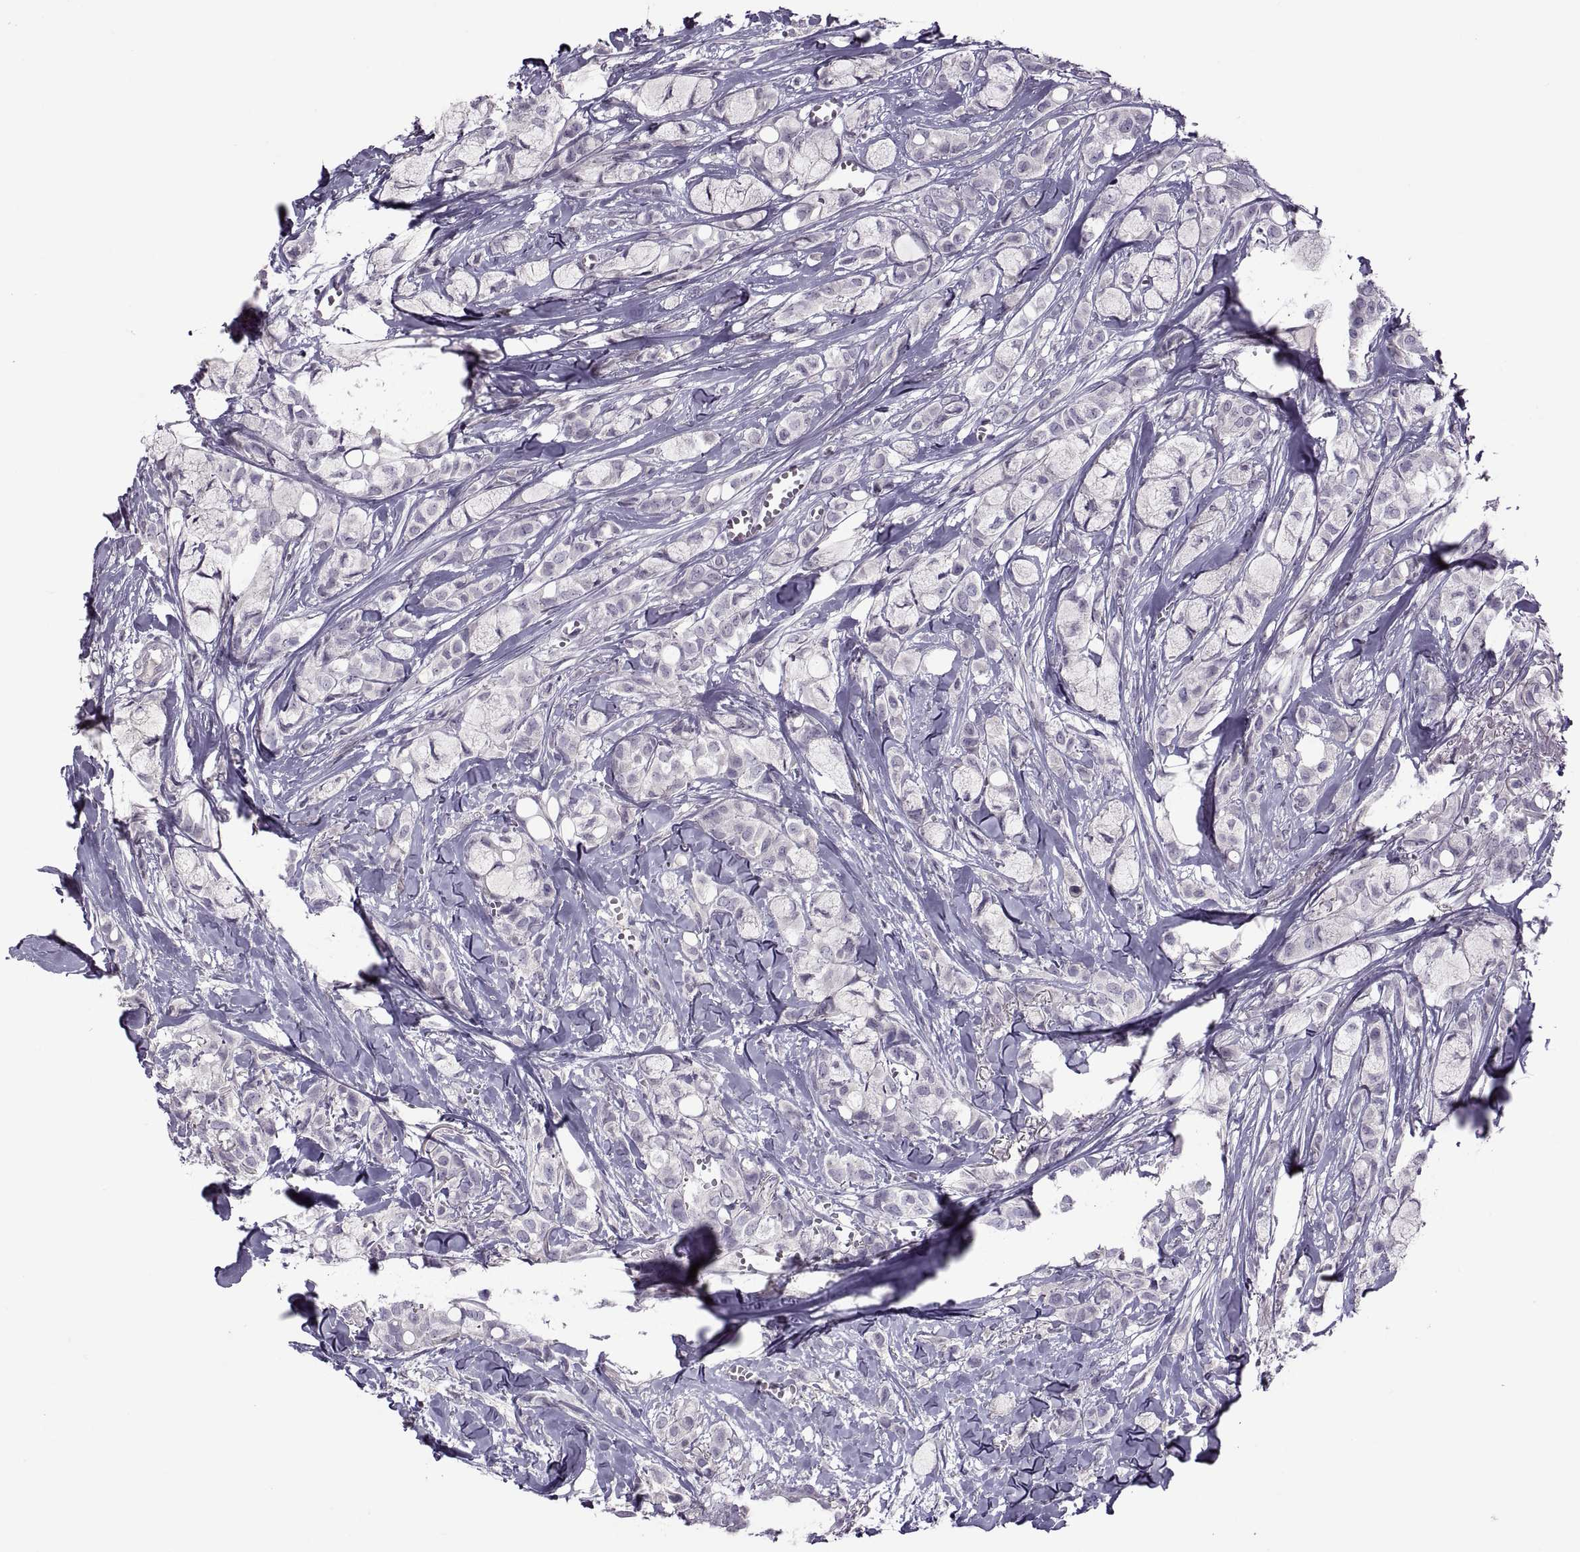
{"staining": {"intensity": "negative", "quantity": "none", "location": "none"}, "tissue": "breast cancer", "cell_type": "Tumor cells", "image_type": "cancer", "snomed": [{"axis": "morphology", "description": "Duct carcinoma"}, {"axis": "topography", "description": "Breast"}], "caption": "There is no significant expression in tumor cells of breast cancer (infiltrating ductal carcinoma).", "gene": "RSPH6A", "patient": {"sex": "female", "age": 85}}